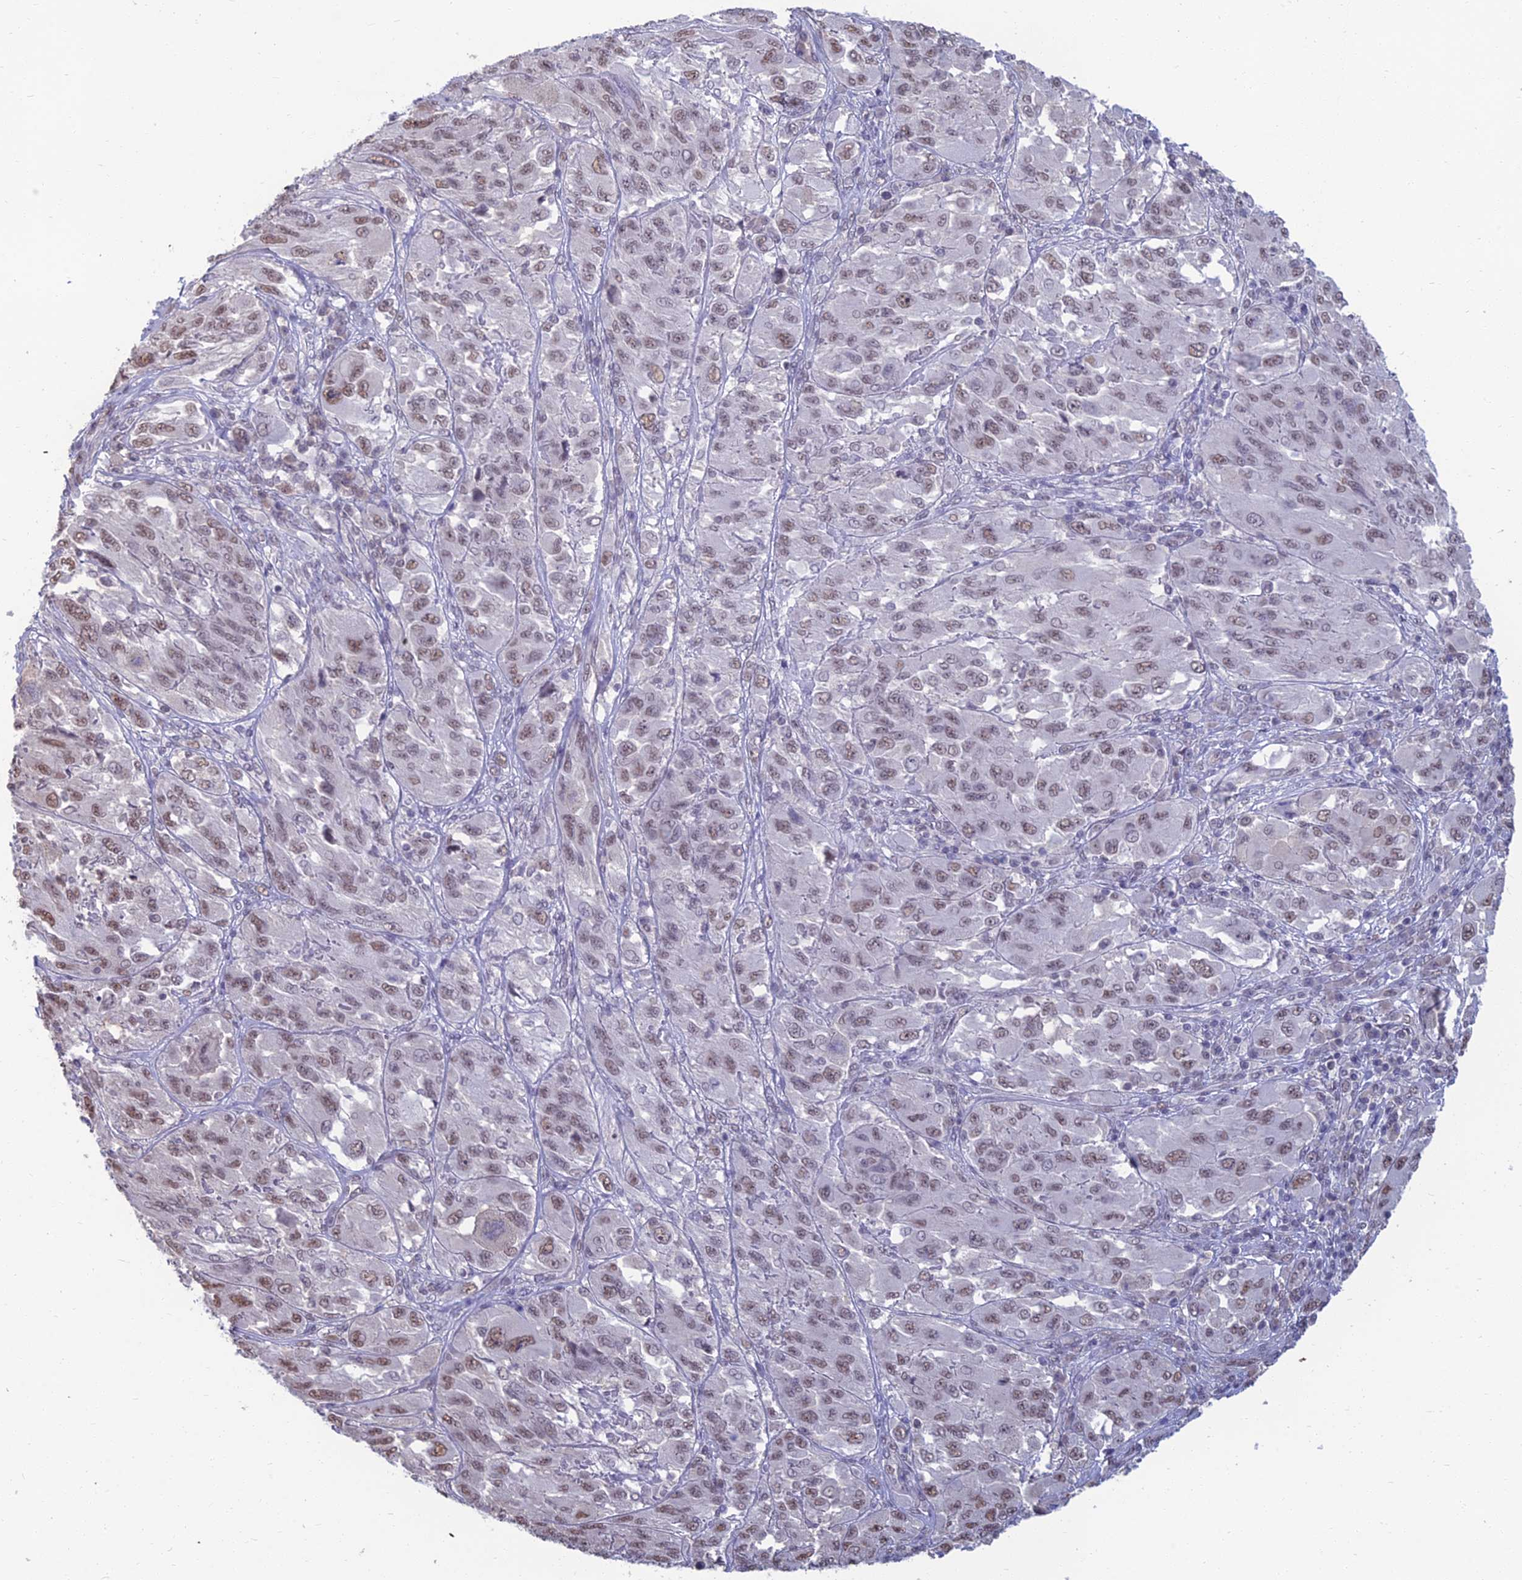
{"staining": {"intensity": "weak", "quantity": ">75%", "location": "nuclear"}, "tissue": "melanoma", "cell_type": "Tumor cells", "image_type": "cancer", "snomed": [{"axis": "morphology", "description": "Malignant melanoma, NOS"}, {"axis": "topography", "description": "Skin"}], "caption": "Weak nuclear protein expression is appreciated in approximately >75% of tumor cells in malignant melanoma.", "gene": "SRSF7", "patient": {"sex": "female", "age": 91}}